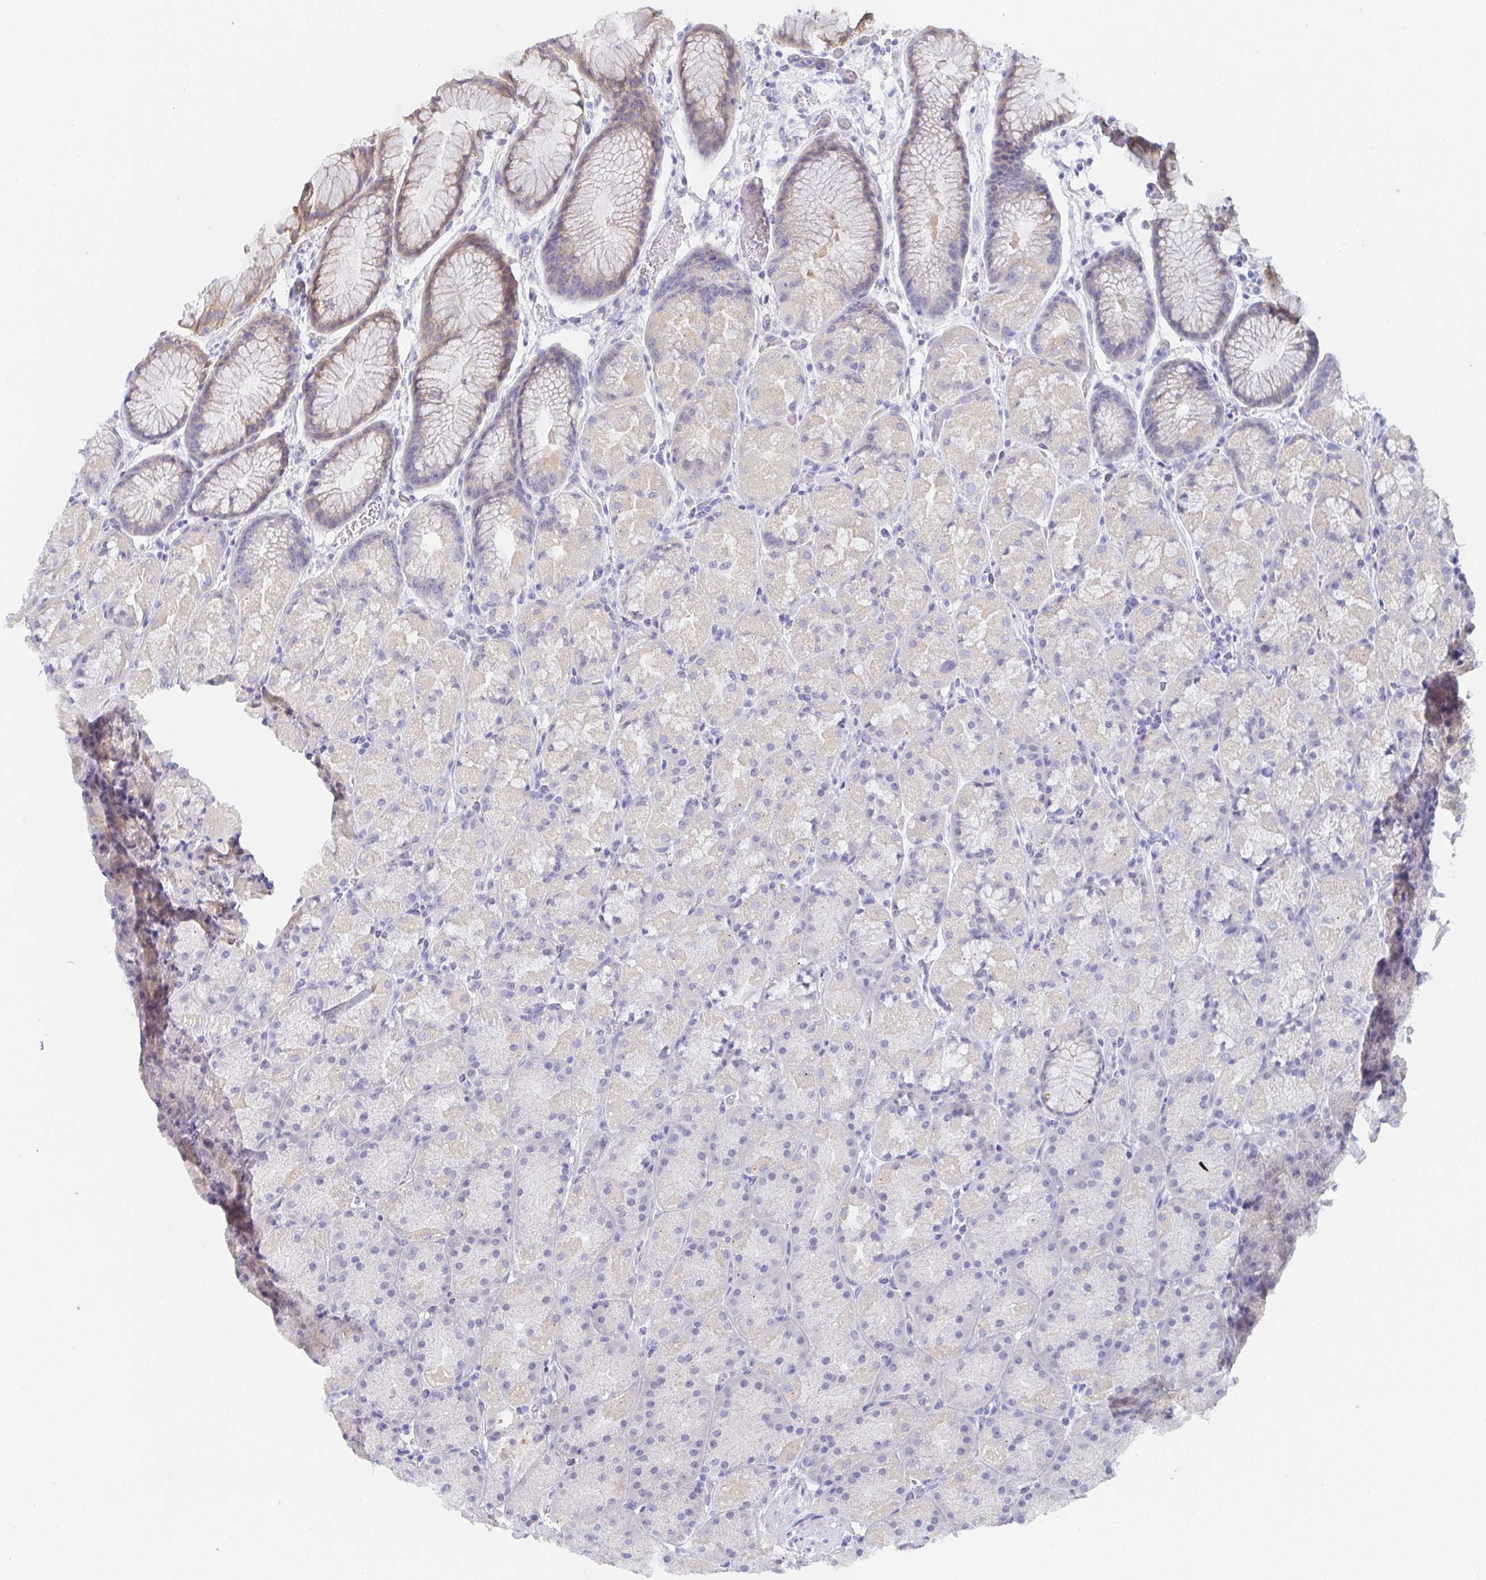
{"staining": {"intensity": "weak", "quantity": "<25%", "location": "cytoplasmic/membranous"}, "tissue": "stomach", "cell_type": "Glandular cells", "image_type": "normal", "snomed": [{"axis": "morphology", "description": "Normal tissue, NOS"}, {"axis": "topography", "description": "Stomach, upper"}, {"axis": "topography", "description": "Stomach"}], "caption": "DAB (3,3'-diaminobenzidine) immunohistochemical staining of unremarkable stomach displays no significant positivity in glandular cells. The staining is performed using DAB (3,3'-diaminobenzidine) brown chromogen with nuclei counter-stained in using hematoxylin.", "gene": "PDE6B", "patient": {"sex": "male", "age": 48}}